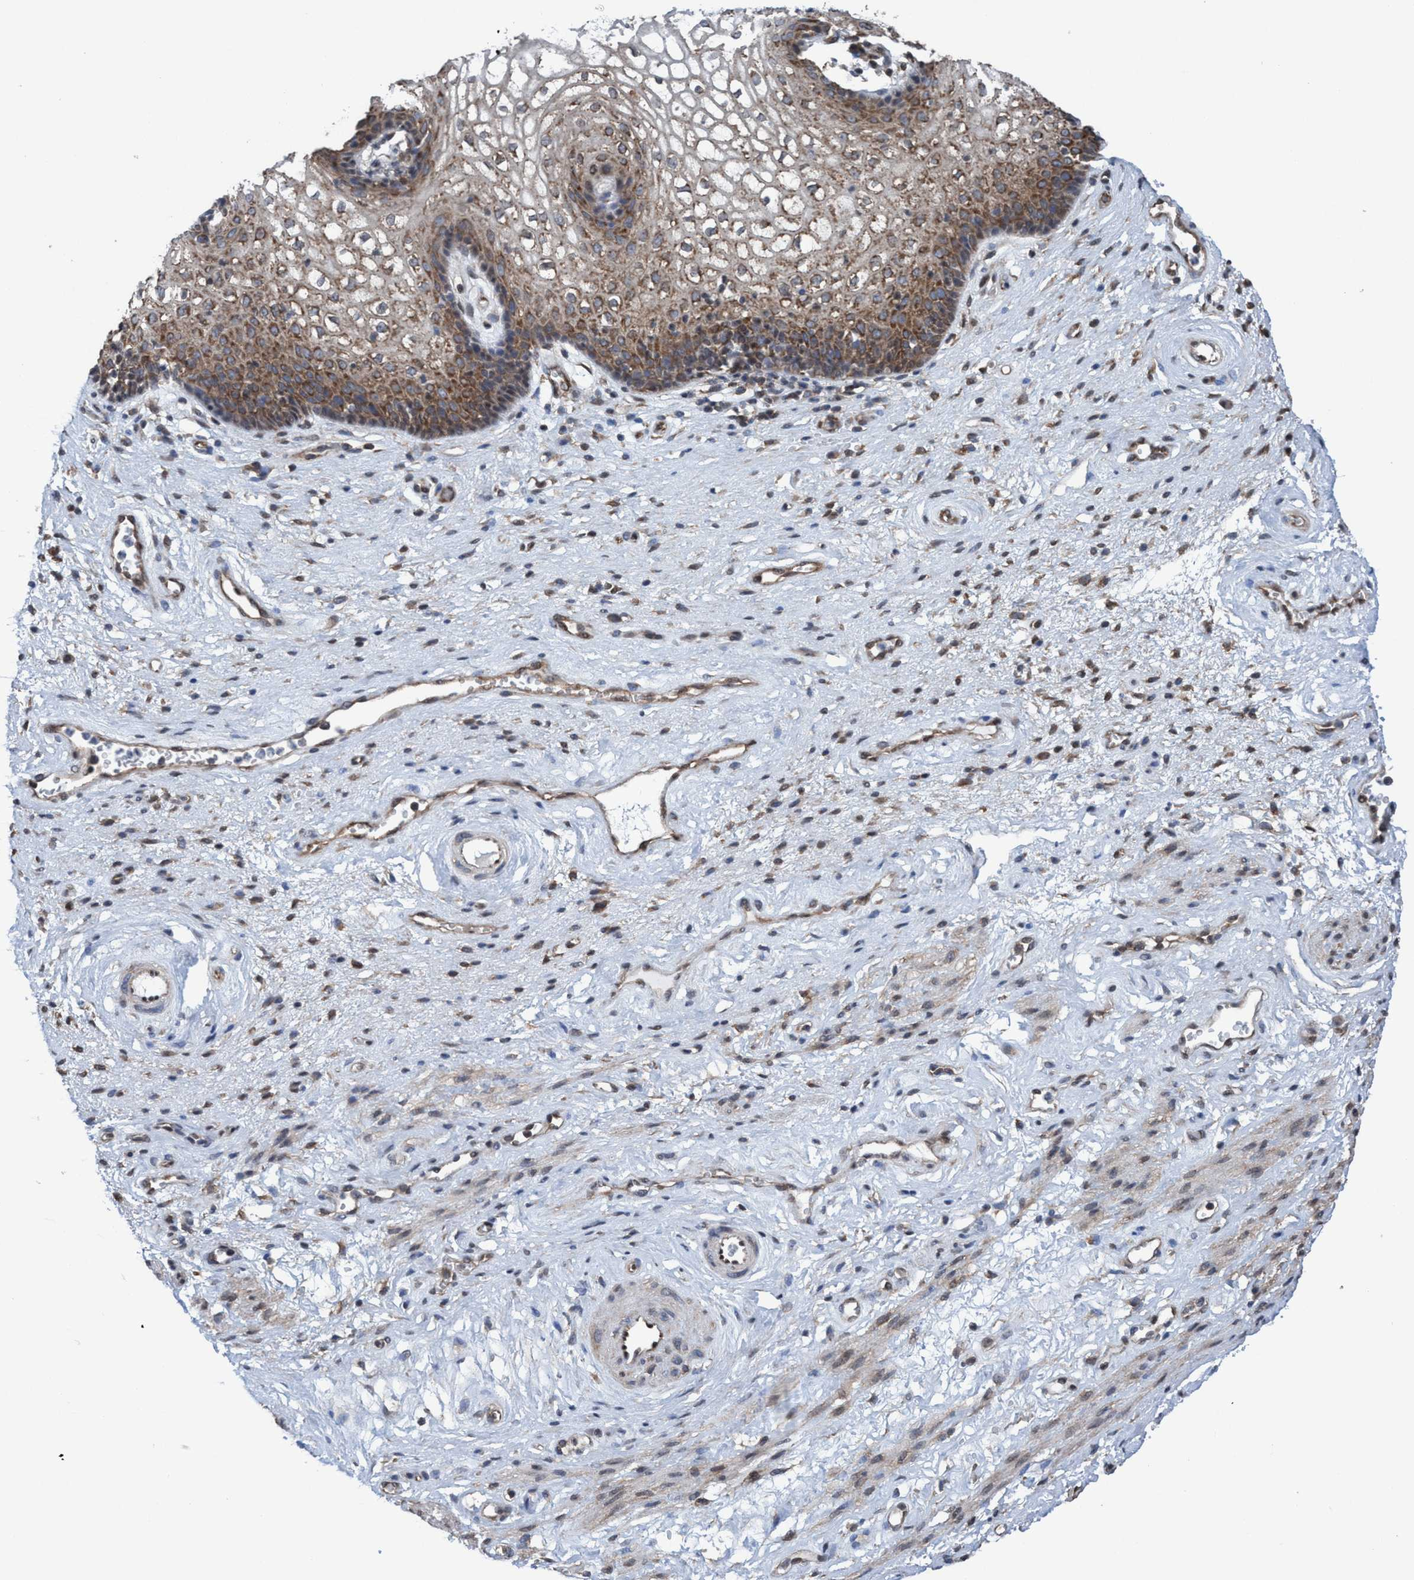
{"staining": {"intensity": "moderate", "quantity": ">75%", "location": "cytoplasmic/membranous"}, "tissue": "vagina", "cell_type": "Squamous epithelial cells", "image_type": "normal", "snomed": [{"axis": "morphology", "description": "Normal tissue, NOS"}, {"axis": "topography", "description": "Vagina"}], "caption": "Immunohistochemistry (IHC) micrograph of normal vagina stained for a protein (brown), which exhibits medium levels of moderate cytoplasmic/membranous staining in about >75% of squamous epithelial cells.", "gene": "METAP2", "patient": {"sex": "female", "age": 34}}